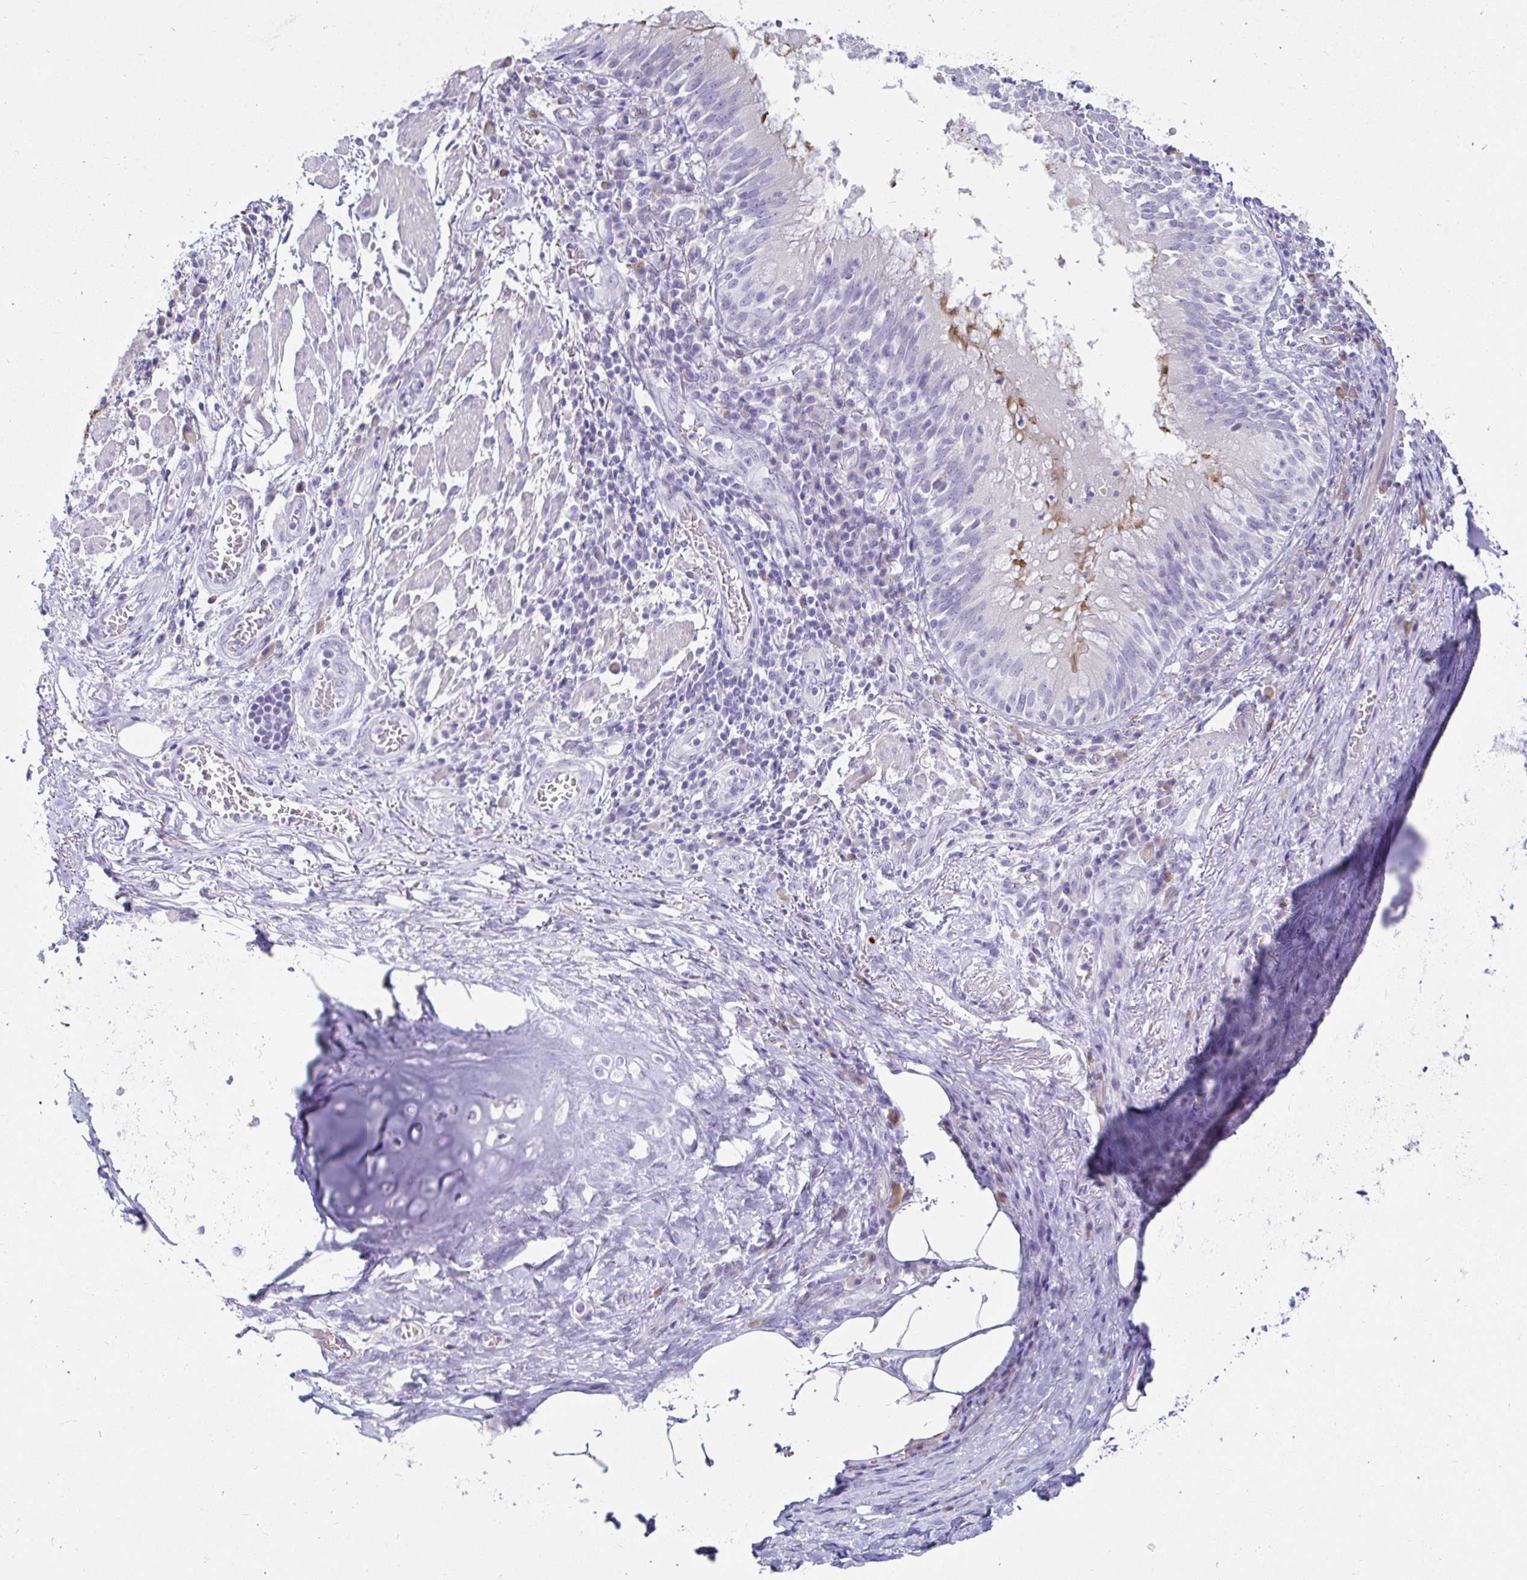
{"staining": {"intensity": "negative", "quantity": "none", "location": "none"}, "tissue": "adipose tissue", "cell_type": "Adipocytes", "image_type": "normal", "snomed": [{"axis": "morphology", "description": "Normal tissue, NOS"}, {"axis": "topography", "description": "Lymph node"}, {"axis": "topography", "description": "Bronchus"}], "caption": "There is no significant staining in adipocytes of adipose tissue. (Brightfield microscopy of DAB immunohistochemistry (IHC) at high magnification).", "gene": "C4orf17", "patient": {"sex": "male", "age": 56}}